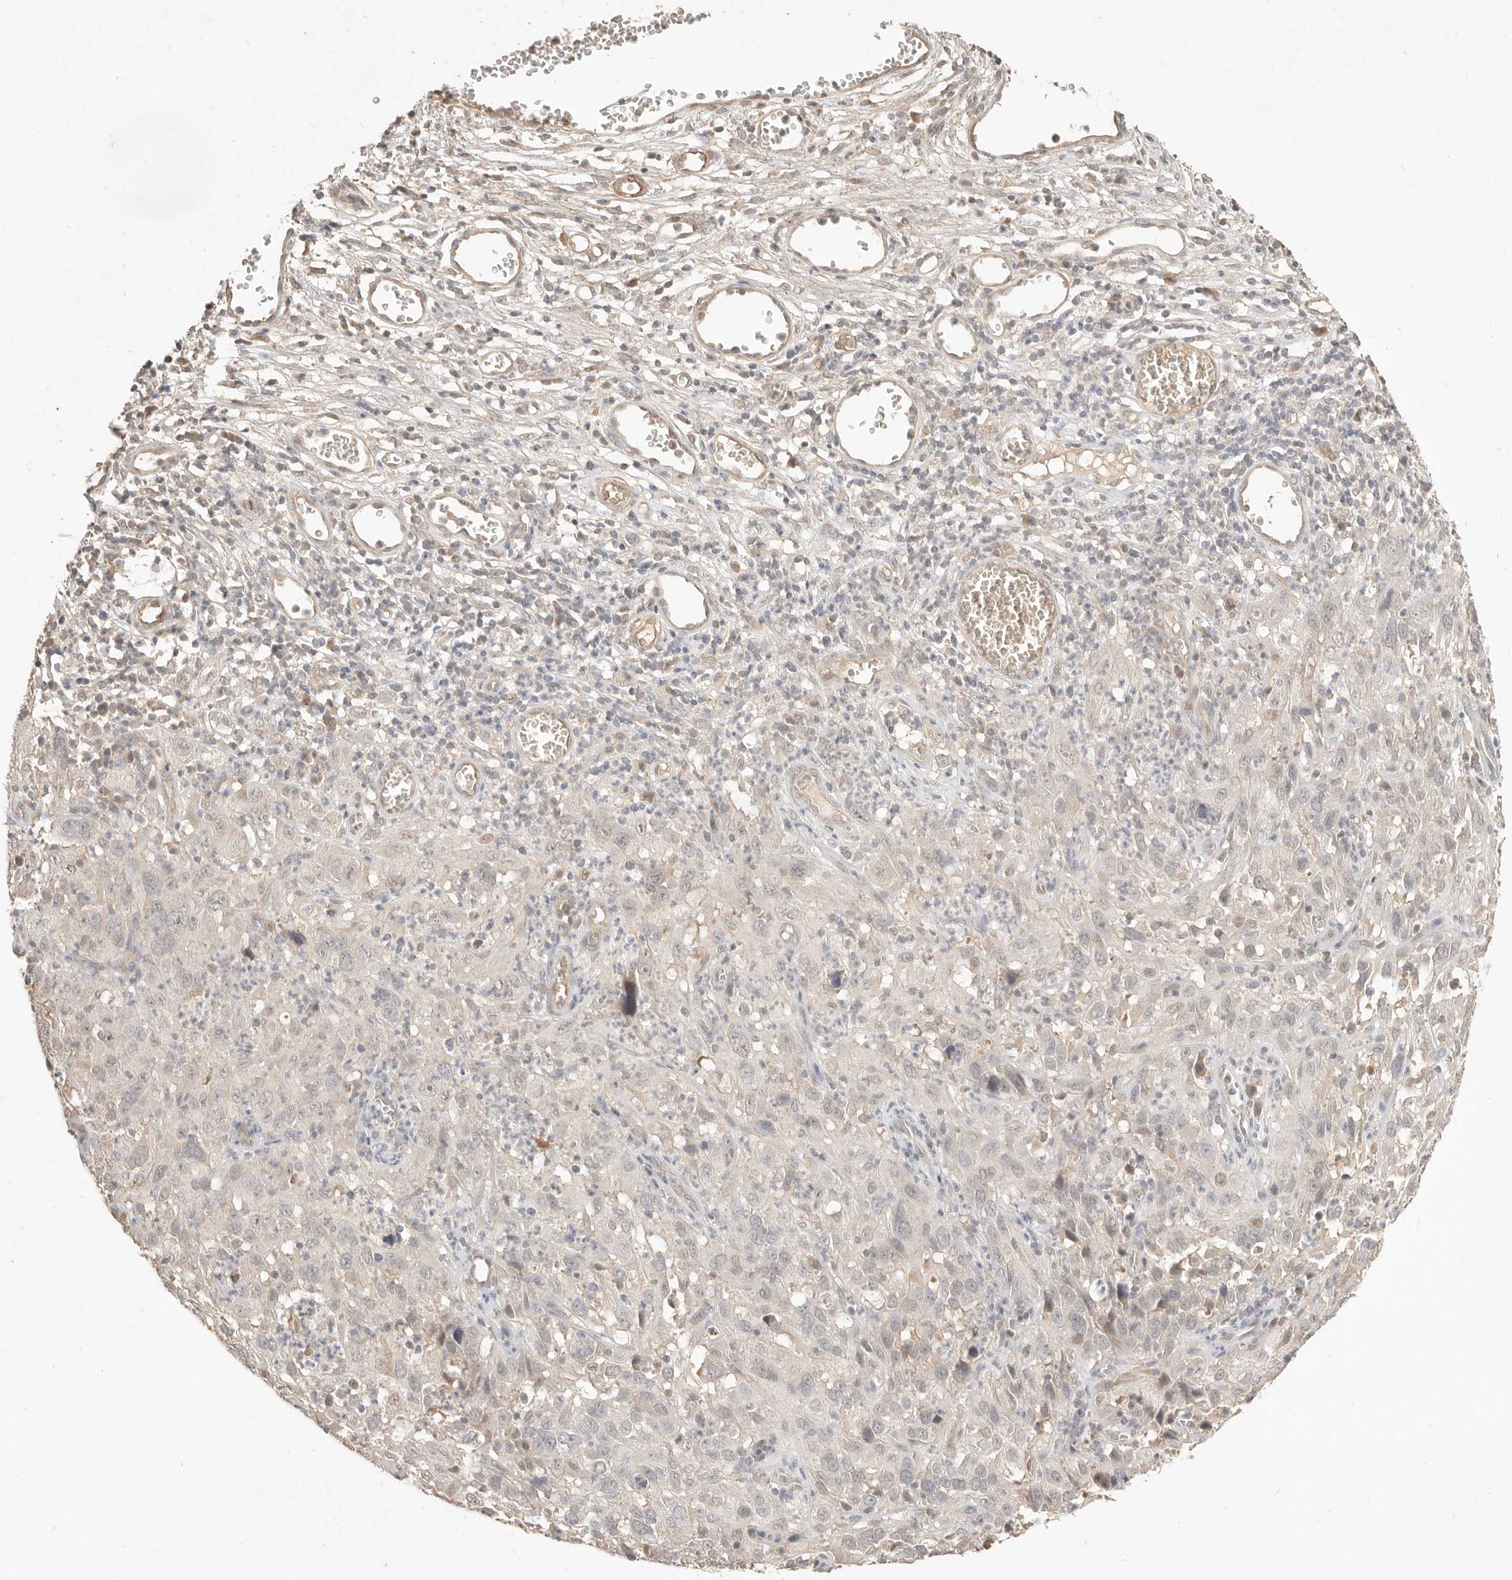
{"staining": {"intensity": "weak", "quantity": "<25%", "location": "nuclear"}, "tissue": "cervical cancer", "cell_type": "Tumor cells", "image_type": "cancer", "snomed": [{"axis": "morphology", "description": "Squamous cell carcinoma, NOS"}, {"axis": "topography", "description": "Cervix"}], "caption": "There is no significant positivity in tumor cells of cervical cancer (squamous cell carcinoma).", "gene": "MEP1A", "patient": {"sex": "female", "age": 32}}